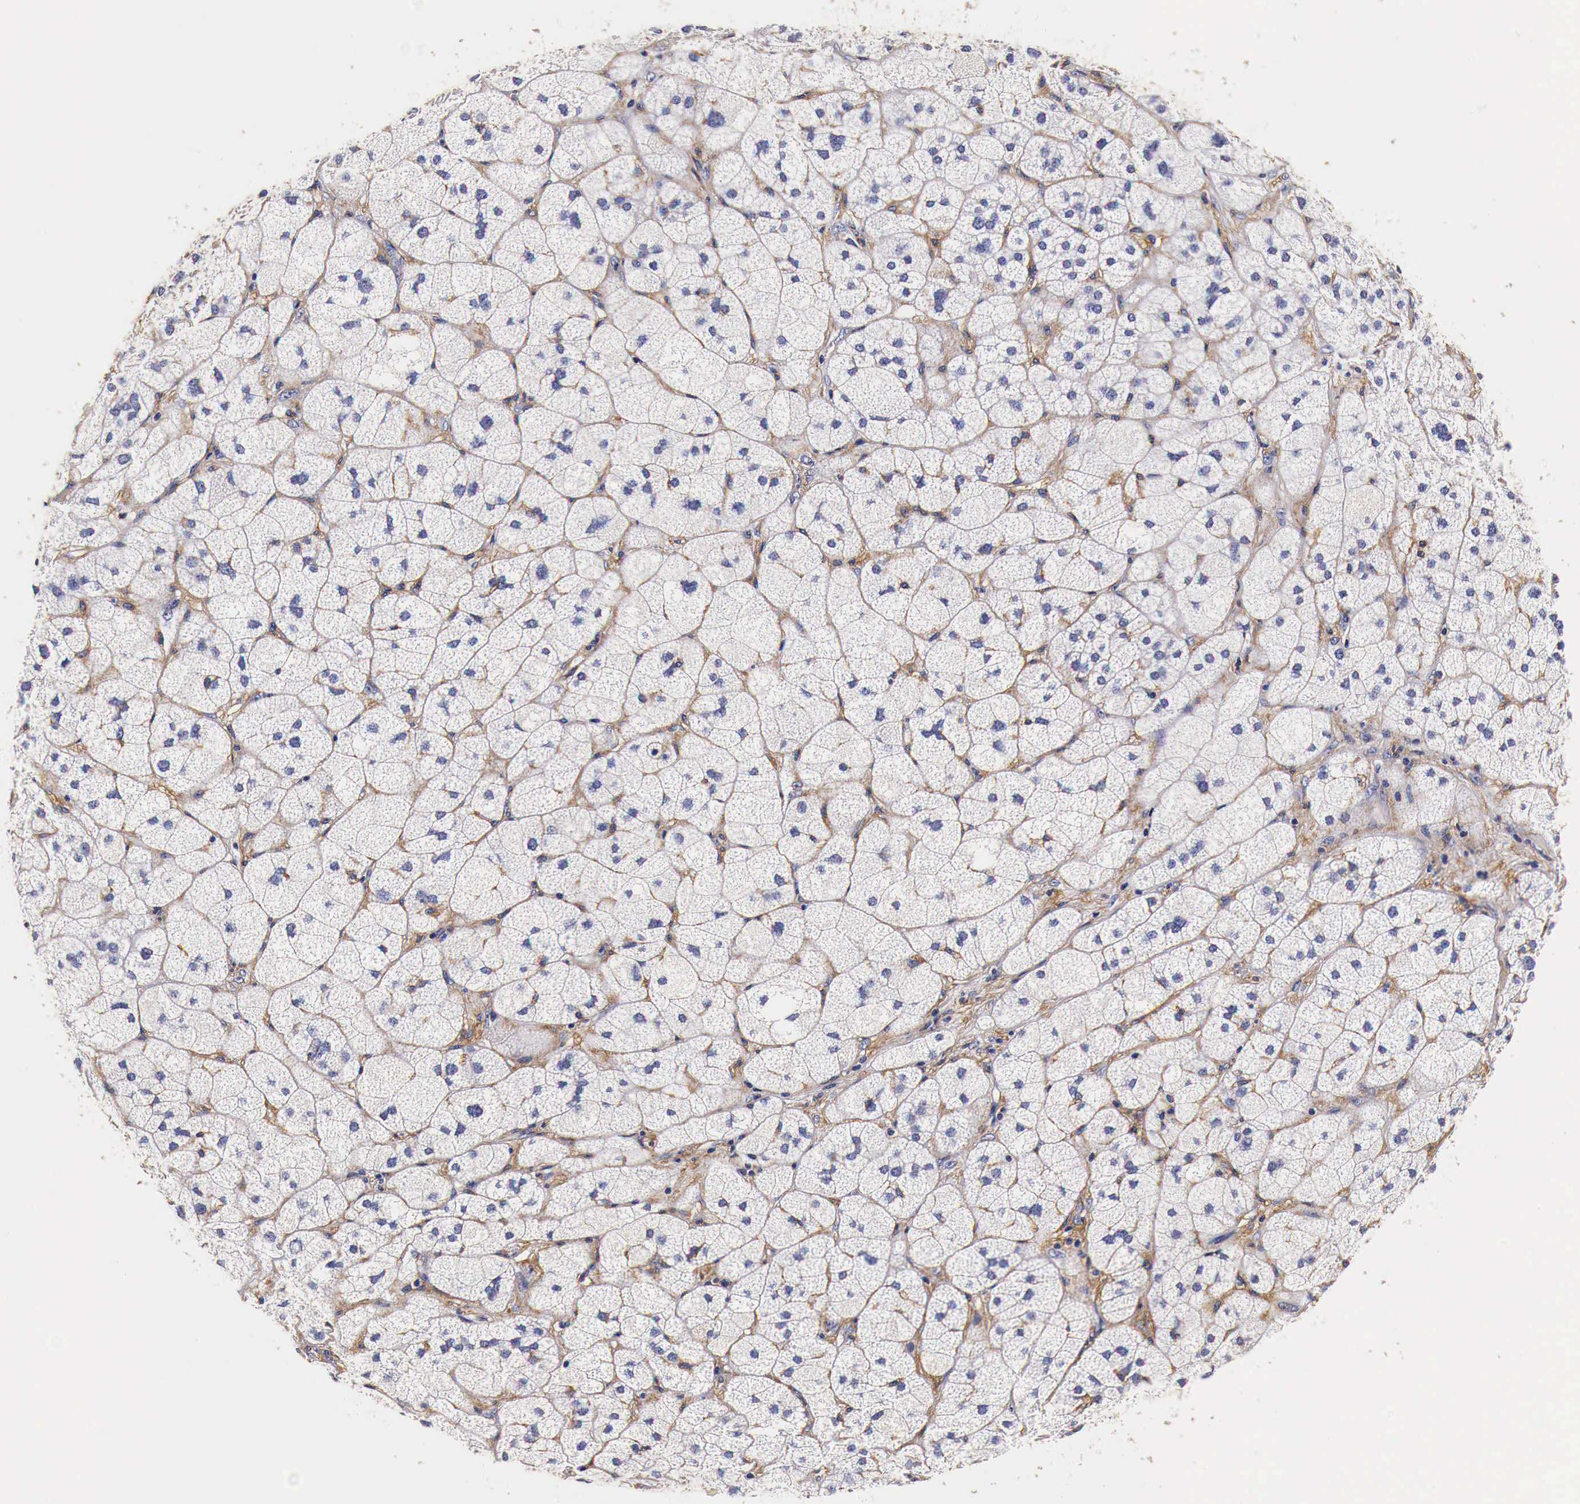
{"staining": {"intensity": "weak", "quantity": "<25%", "location": "cytoplasmic/membranous"}, "tissue": "adrenal gland", "cell_type": "Glandular cells", "image_type": "normal", "snomed": [{"axis": "morphology", "description": "Normal tissue, NOS"}, {"axis": "topography", "description": "Adrenal gland"}], "caption": "There is no significant staining in glandular cells of adrenal gland. (Brightfield microscopy of DAB immunohistochemistry at high magnification).", "gene": "RP2", "patient": {"sex": "female", "age": 60}}